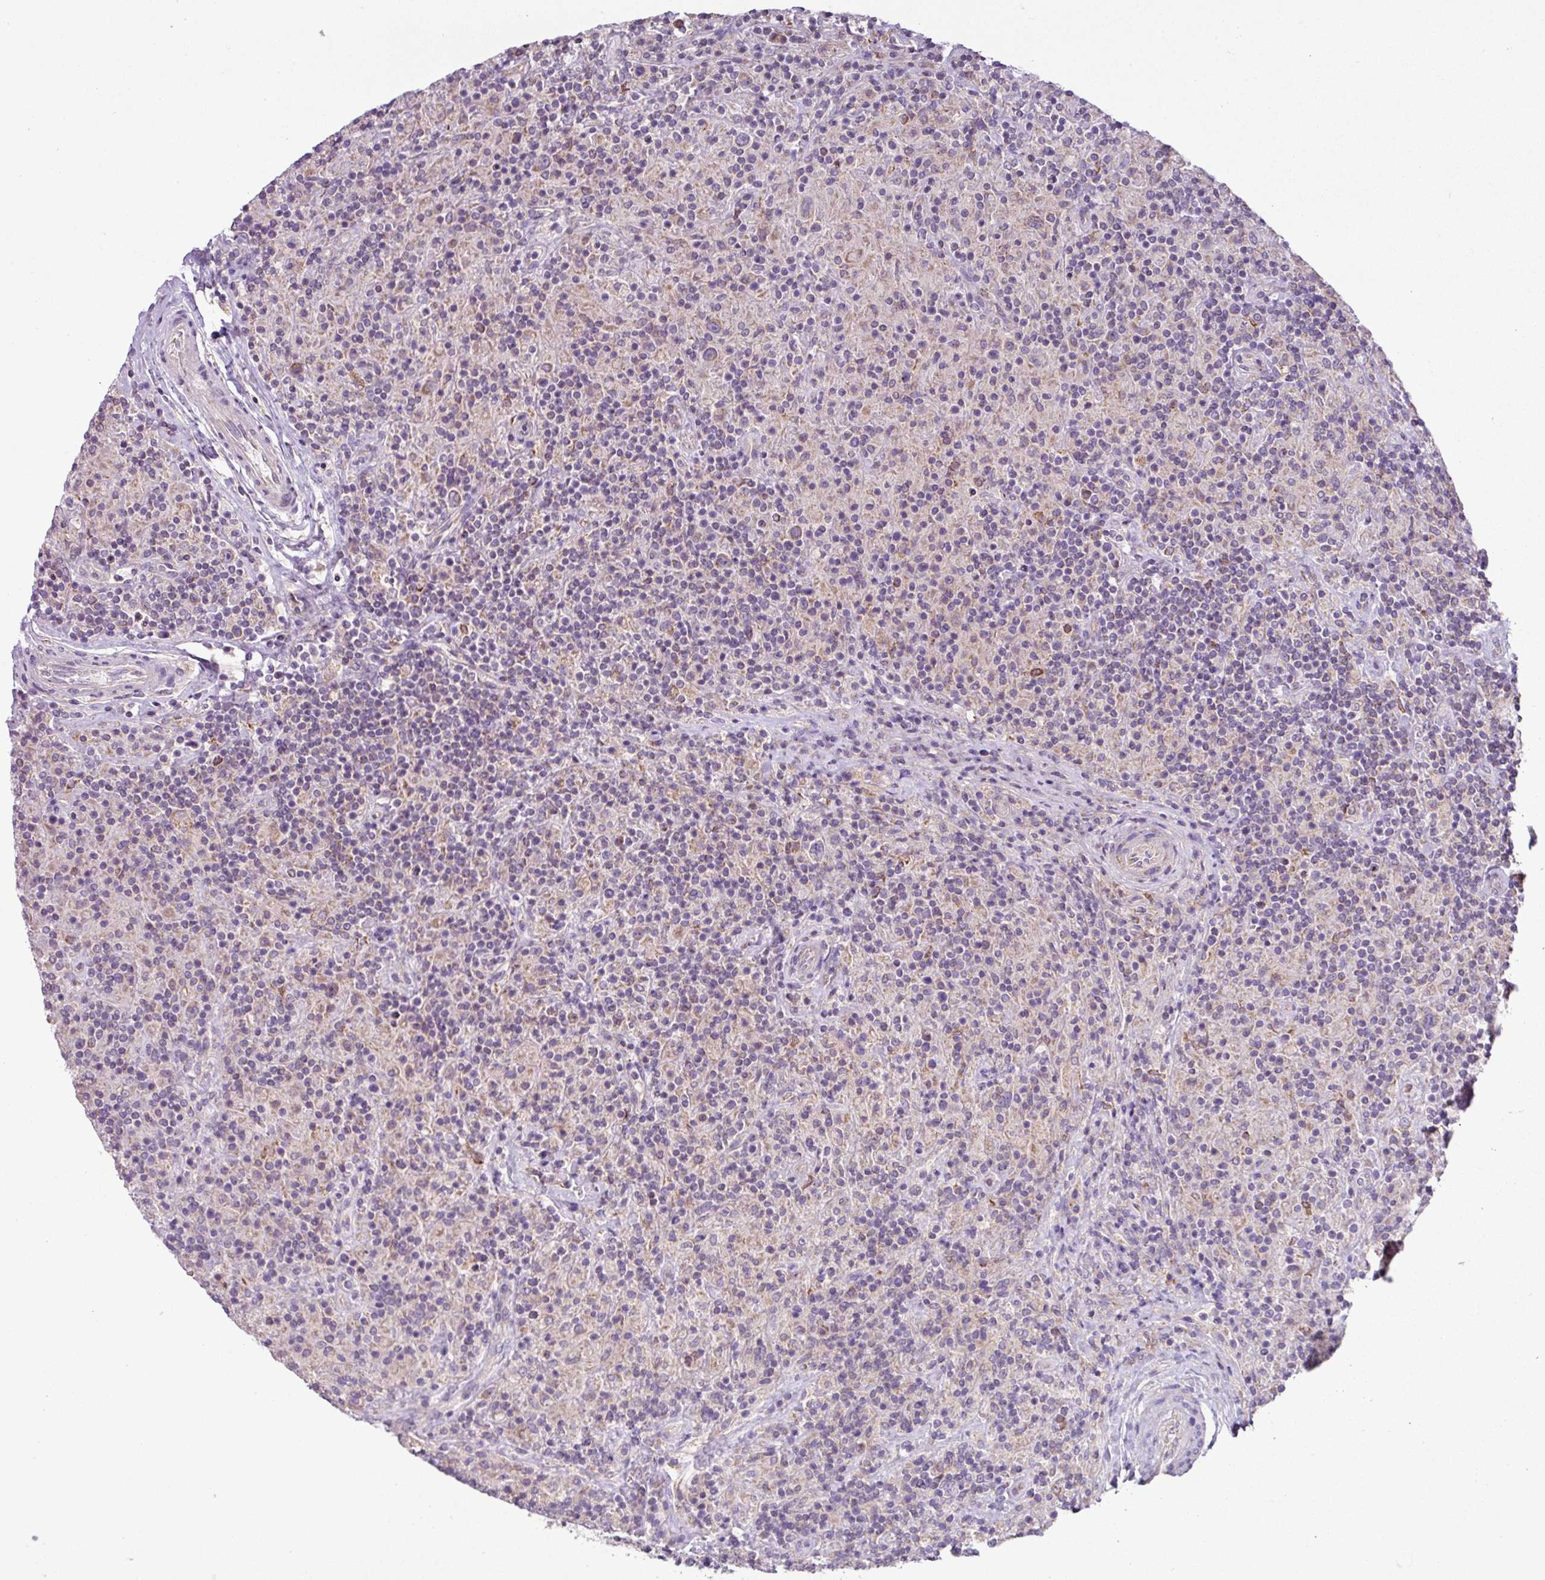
{"staining": {"intensity": "moderate", "quantity": "<25%", "location": "cytoplasmic/membranous"}, "tissue": "lymphoma", "cell_type": "Tumor cells", "image_type": "cancer", "snomed": [{"axis": "morphology", "description": "Hodgkin's disease, NOS"}, {"axis": "topography", "description": "Lymph node"}], "caption": "The image shows immunohistochemical staining of lymphoma. There is moderate cytoplasmic/membranous staining is present in approximately <25% of tumor cells.", "gene": "LRRC9", "patient": {"sex": "male", "age": 70}}